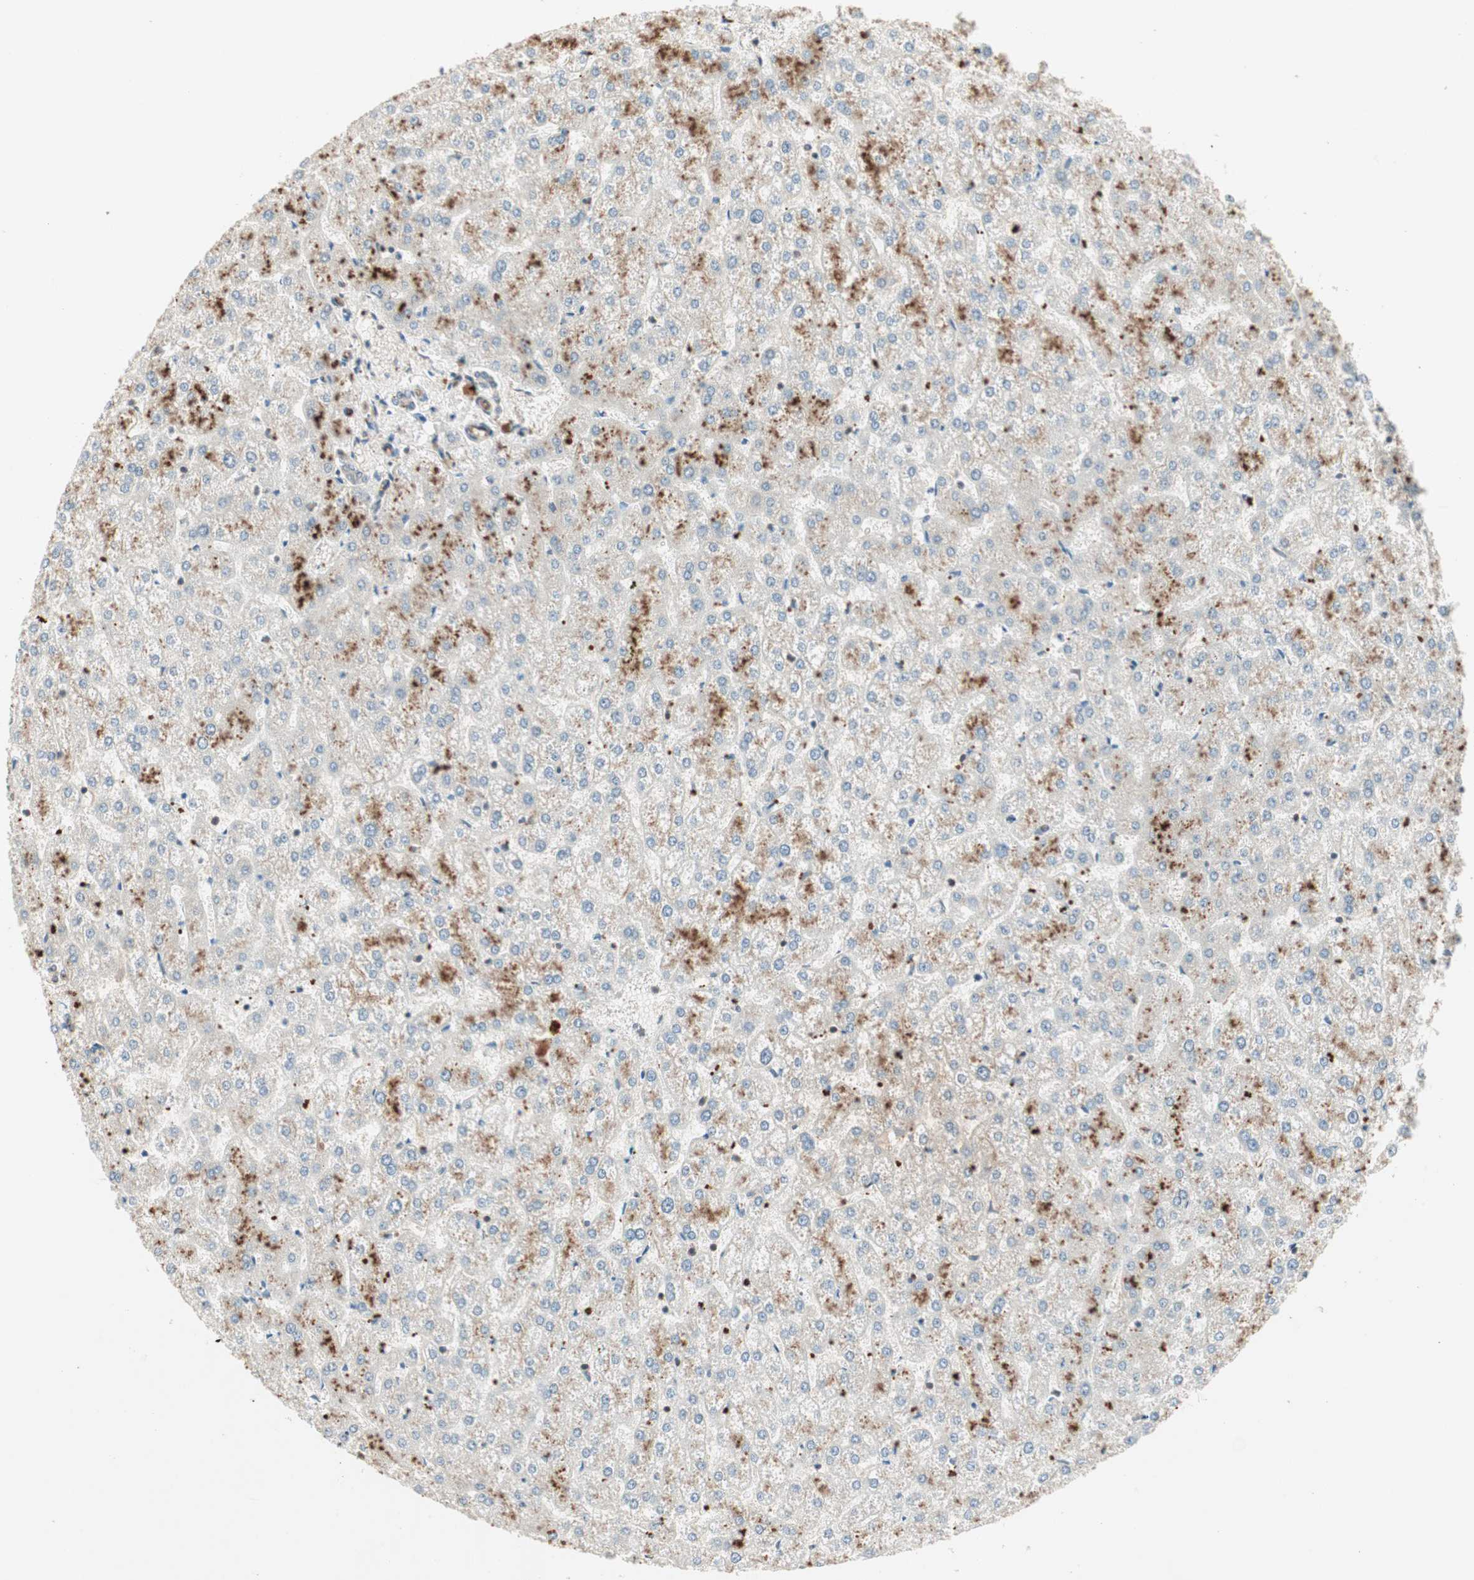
{"staining": {"intensity": "weak", "quantity": ">75%", "location": "cytoplasmic/membranous"}, "tissue": "liver", "cell_type": "Cholangiocytes", "image_type": "normal", "snomed": [{"axis": "morphology", "description": "Normal tissue, NOS"}, {"axis": "topography", "description": "Liver"}], "caption": "Cholangiocytes display low levels of weak cytoplasmic/membranous positivity in about >75% of cells in normal human liver. Using DAB (brown) and hematoxylin (blue) stains, captured at high magnification using brightfield microscopy.", "gene": "CHADL", "patient": {"sex": "female", "age": 32}}